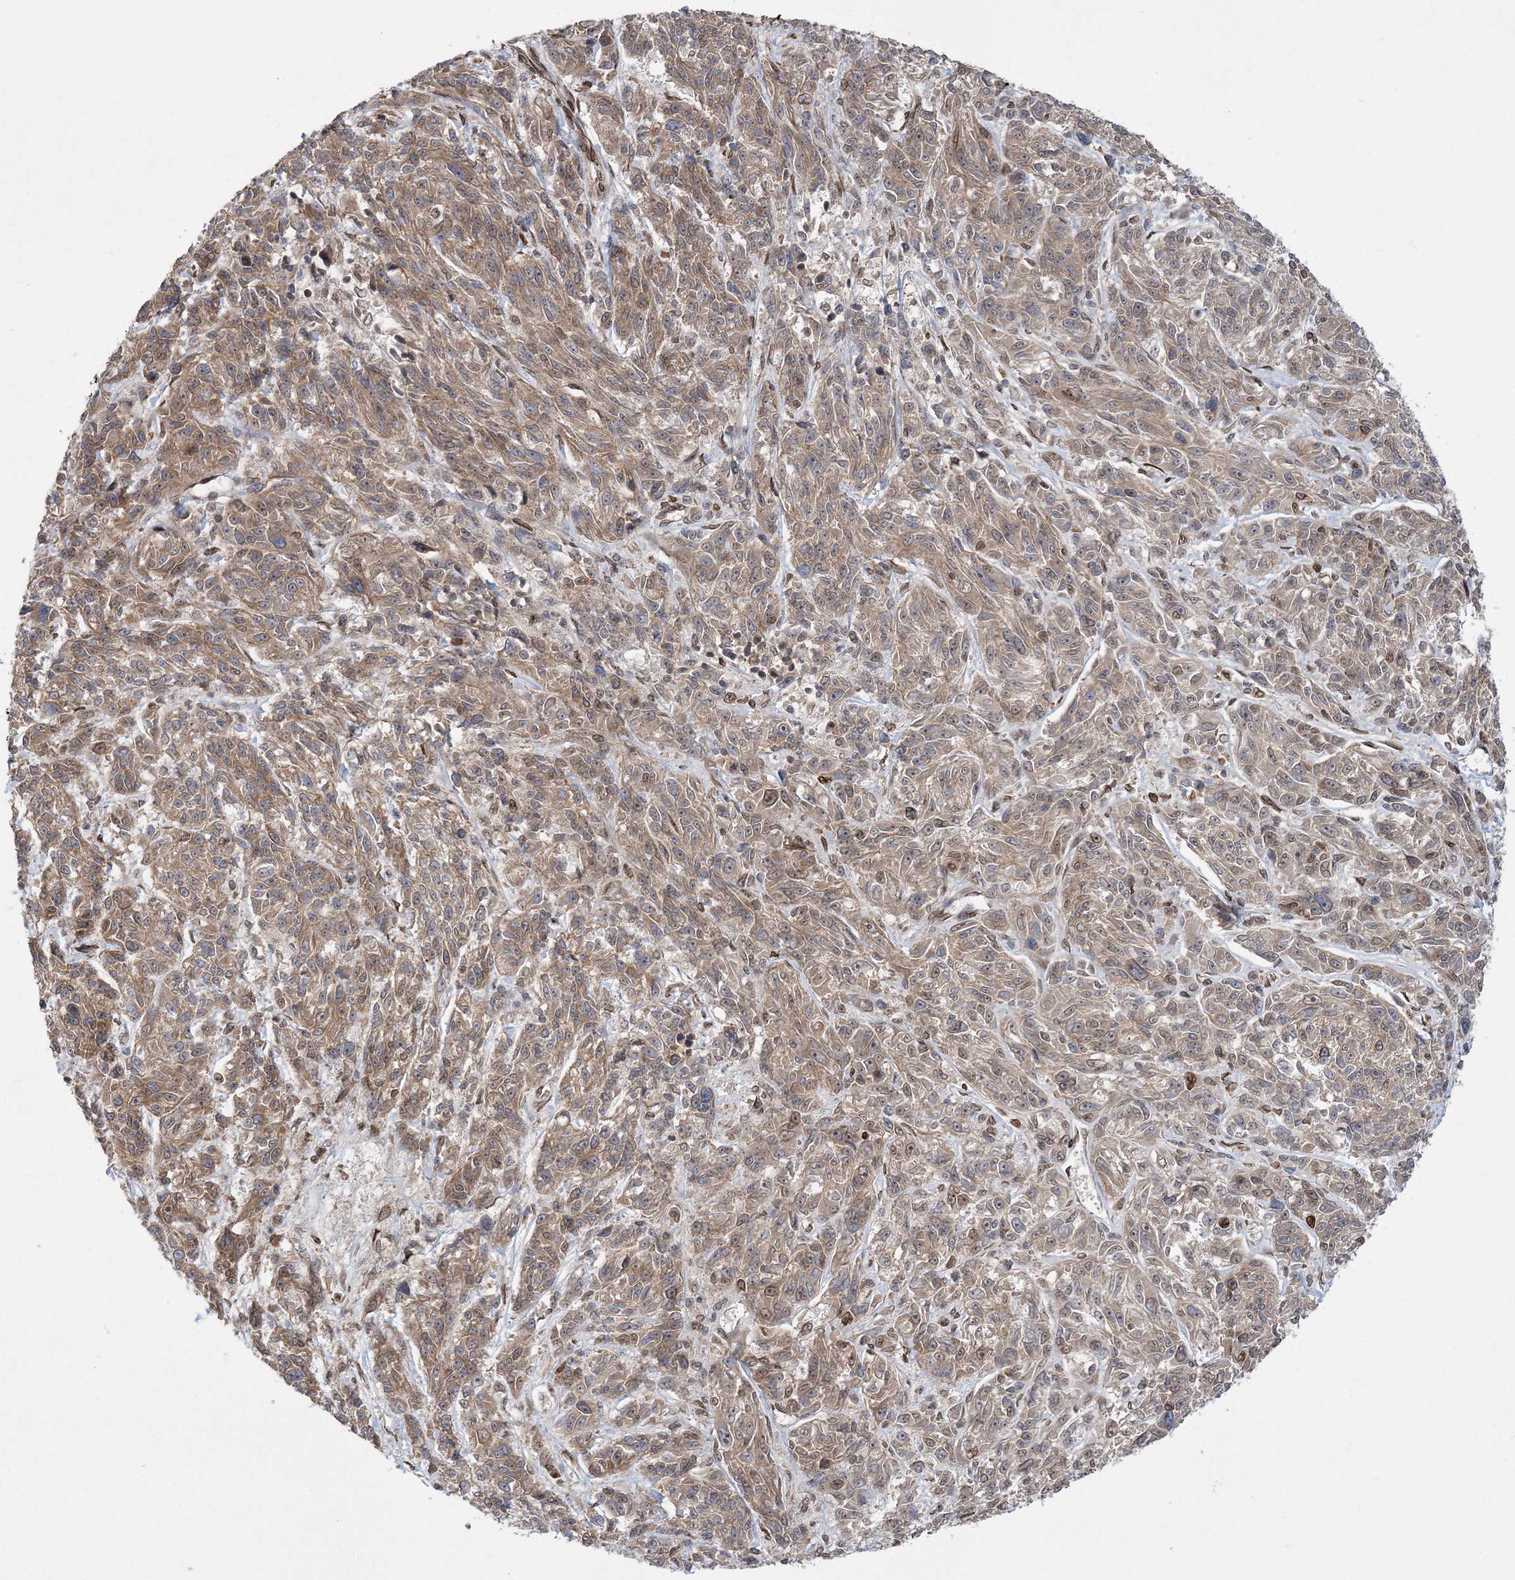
{"staining": {"intensity": "weak", "quantity": ">75%", "location": "cytoplasmic/membranous"}, "tissue": "melanoma", "cell_type": "Tumor cells", "image_type": "cancer", "snomed": [{"axis": "morphology", "description": "Malignant melanoma, NOS"}, {"axis": "topography", "description": "Skin"}], "caption": "A micrograph of malignant melanoma stained for a protein displays weak cytoplasmic/membranous brown staining in tumor cells. The protein of interest is stained brown, and the nuclei are stained in blue (DAB (3,3'-diaminobenzidine) IHC with brightfield microscopy, high magnification).", "gene": "DNAJC27", "patient": {"sex": "male", "age": 53}}